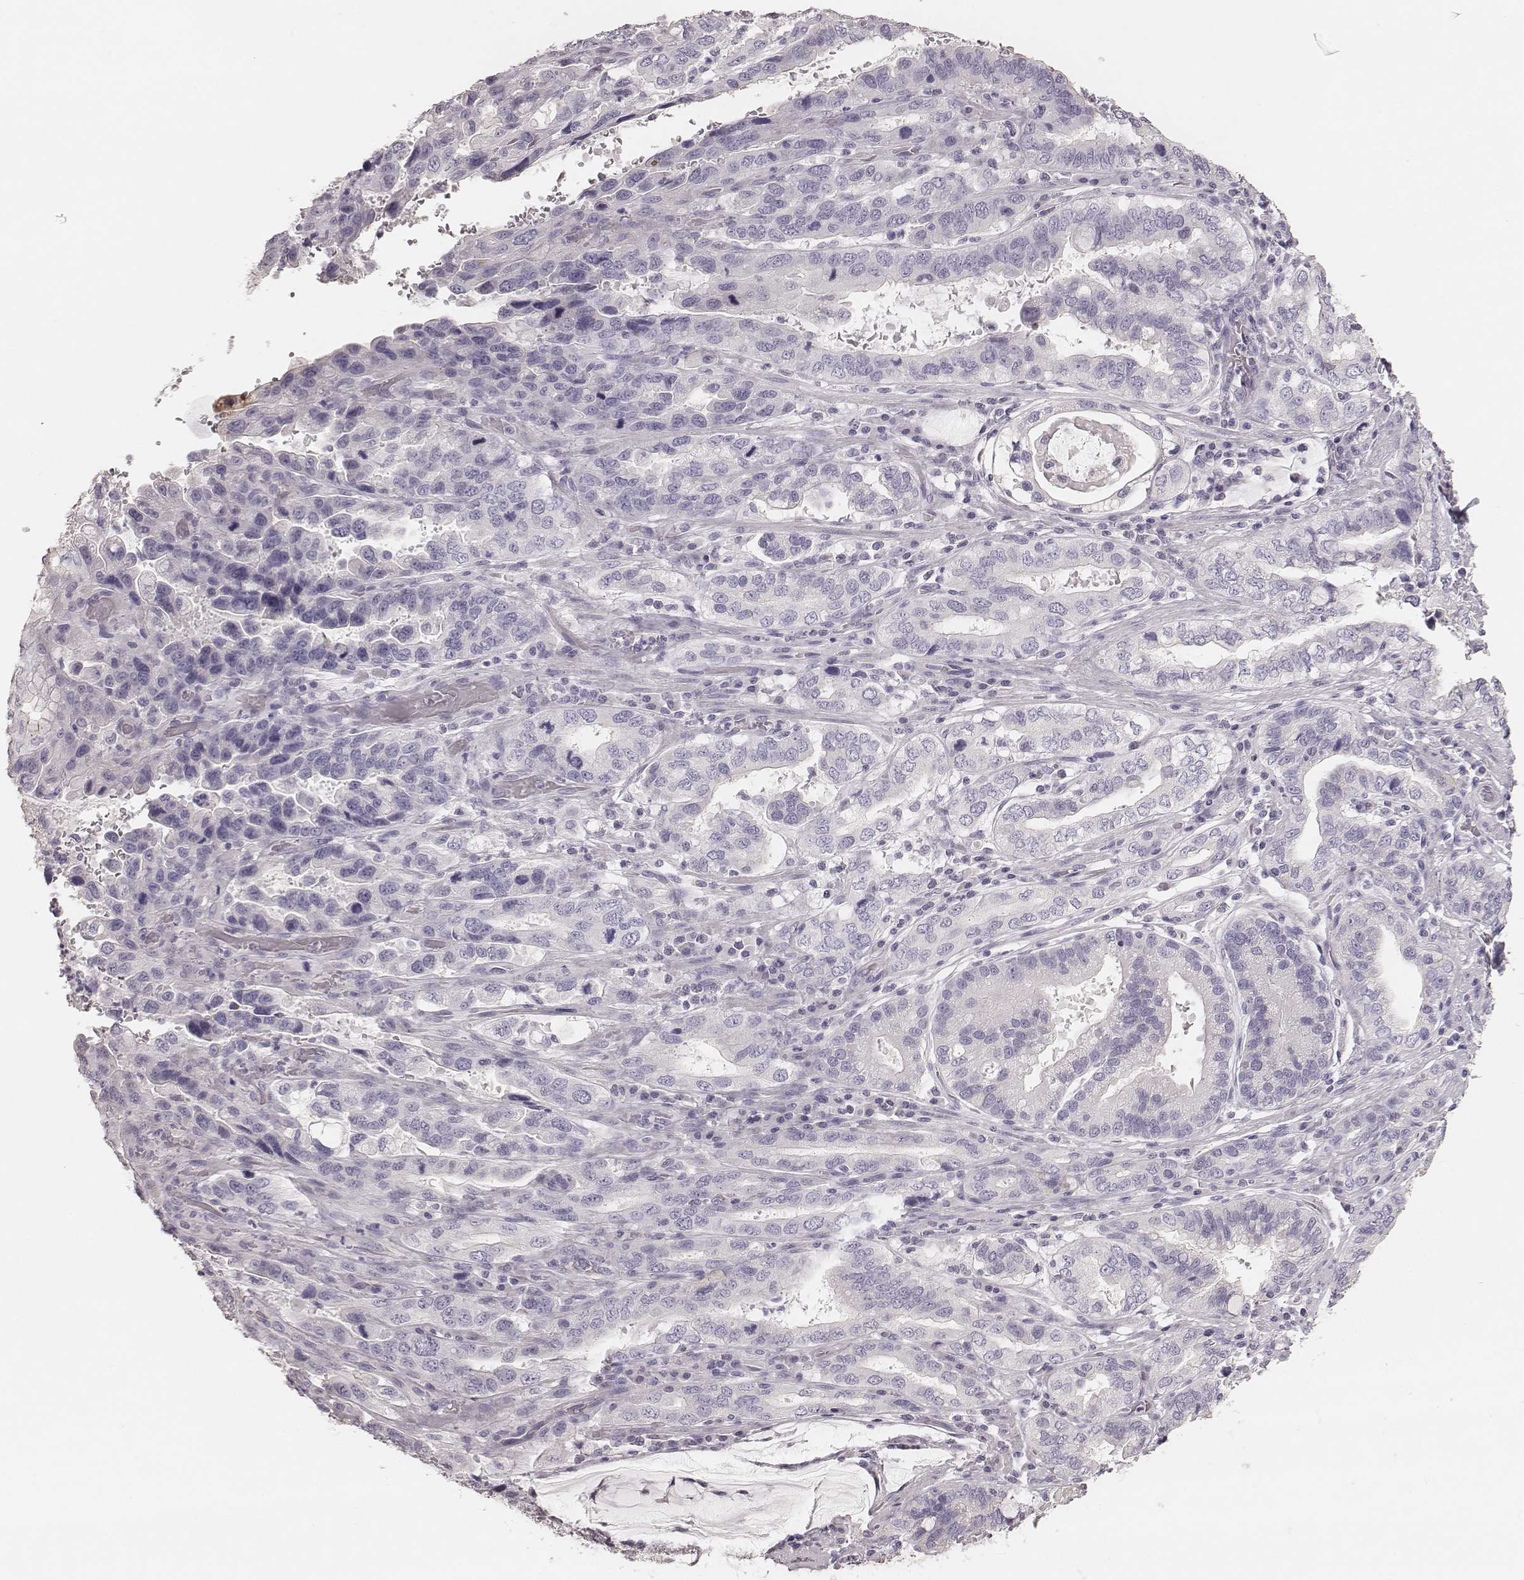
{"staining": {"intensity": "negative", "quantity": "none", "location": "none"}, "tissue": "stomach cancer", "cell_type": "Tumor cells", "image_type": "cancer", "snomed": [{"axis": "morphology", "description": "Adenocarcinoma, NOS"}, {"axis": "topography", "description": "Stomach, lower"}], "caption": "Tumor cells show no significant staining in stomach adenocarcinoma.", "gene": "ZP4", "patient": {"sex": "female", "age": 76}}